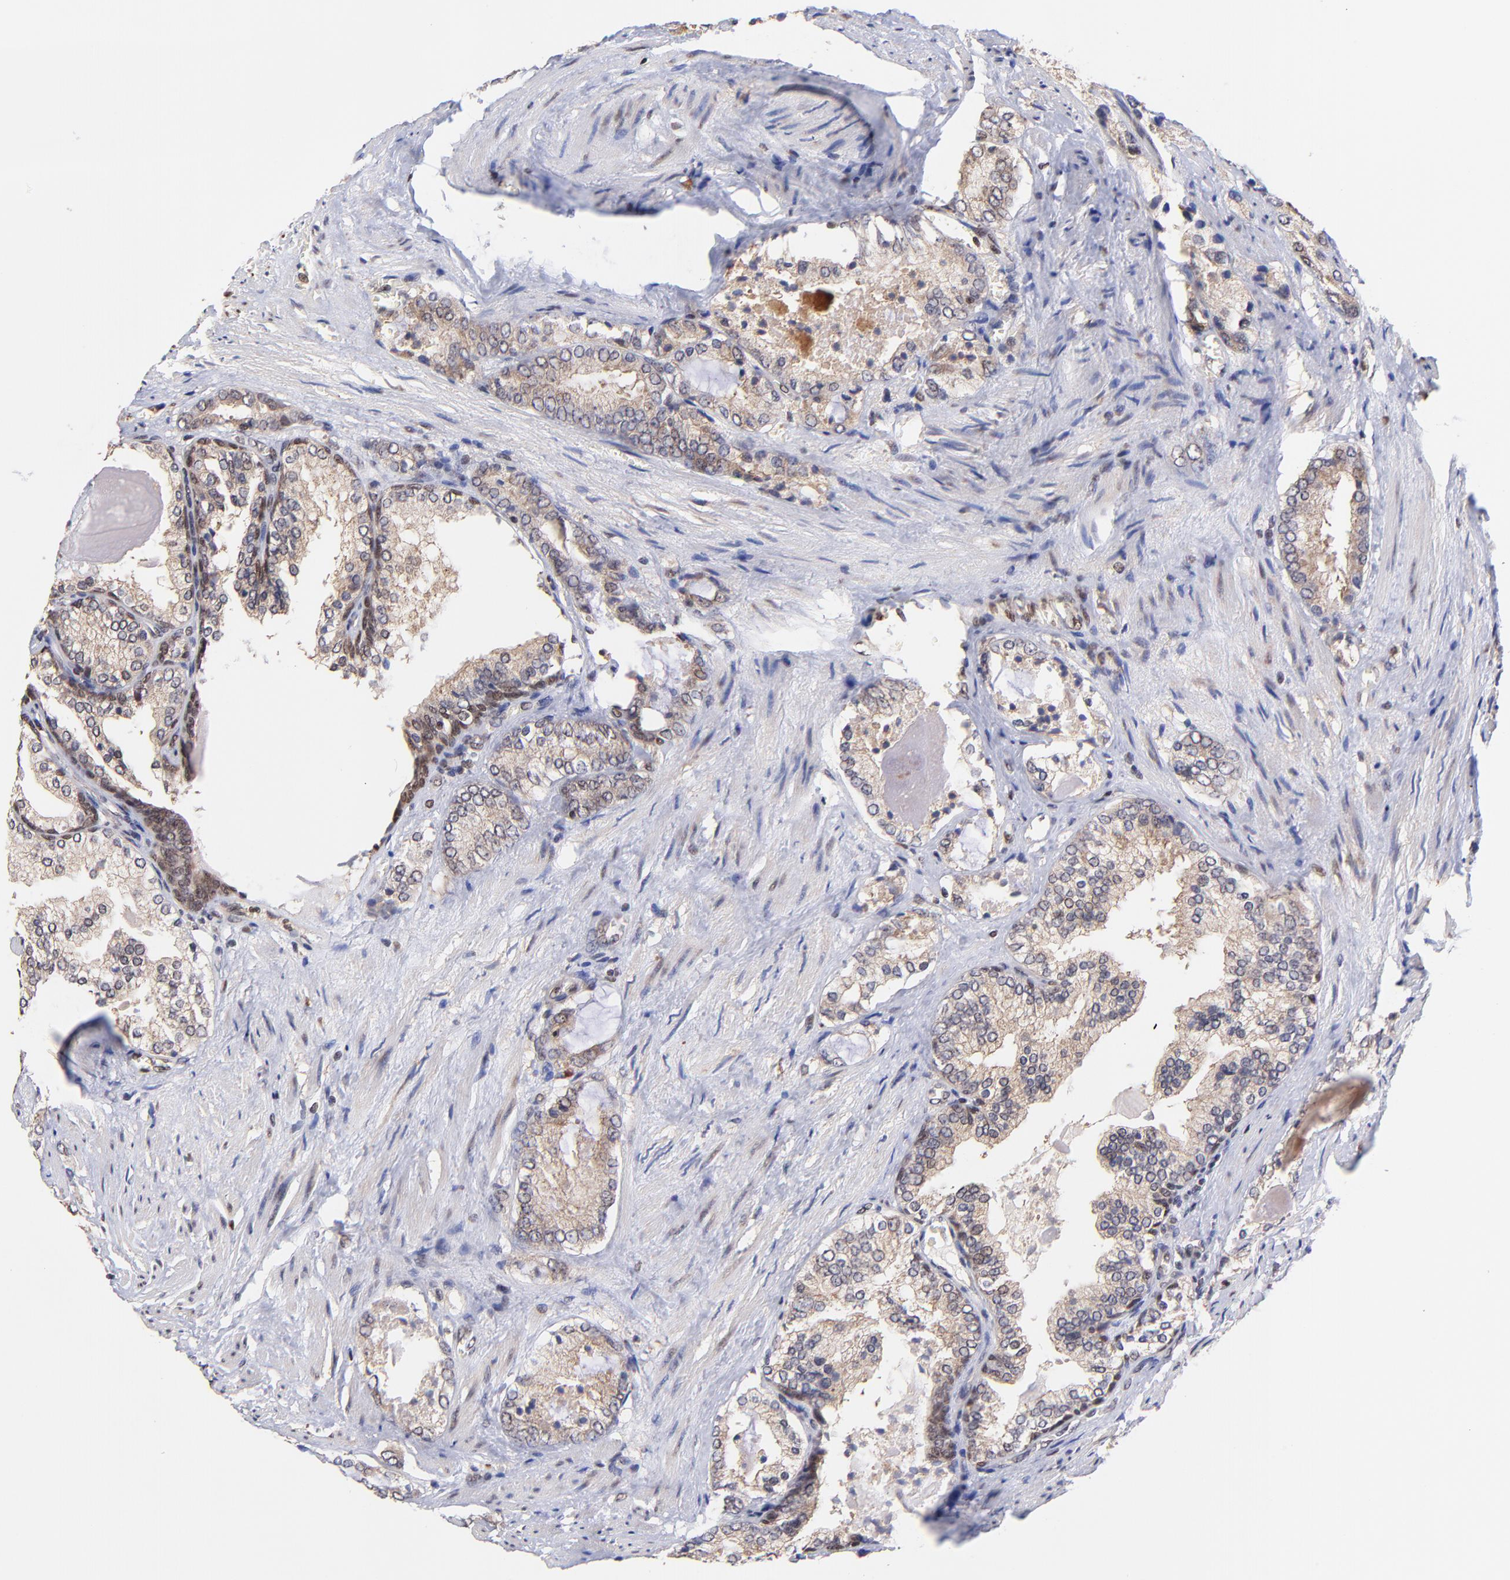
{"staining": {"intensity": "moderate", "quantity": ">75%", "location": "cytoplasmic/membranous,nuclear"}, "tissue": "prostate cancer", "cell_type": "Tumor cells", "image_type": "cancer", "snomed": [{"axis": "morphology", "description": "Adenocarcinoma, Medium grade"}, {"axis": "topography", "description": "Prostate"}], "caption": "Adenocarcinoma (medium-grade) (prostate) stained for a protein (brown) reveals moderate cytoplasmic/membranous and nuclear positive positivity in about >75% of tumor cells.", "gene": "WDR25", "patient": {"sex": "male", "age": 60}}